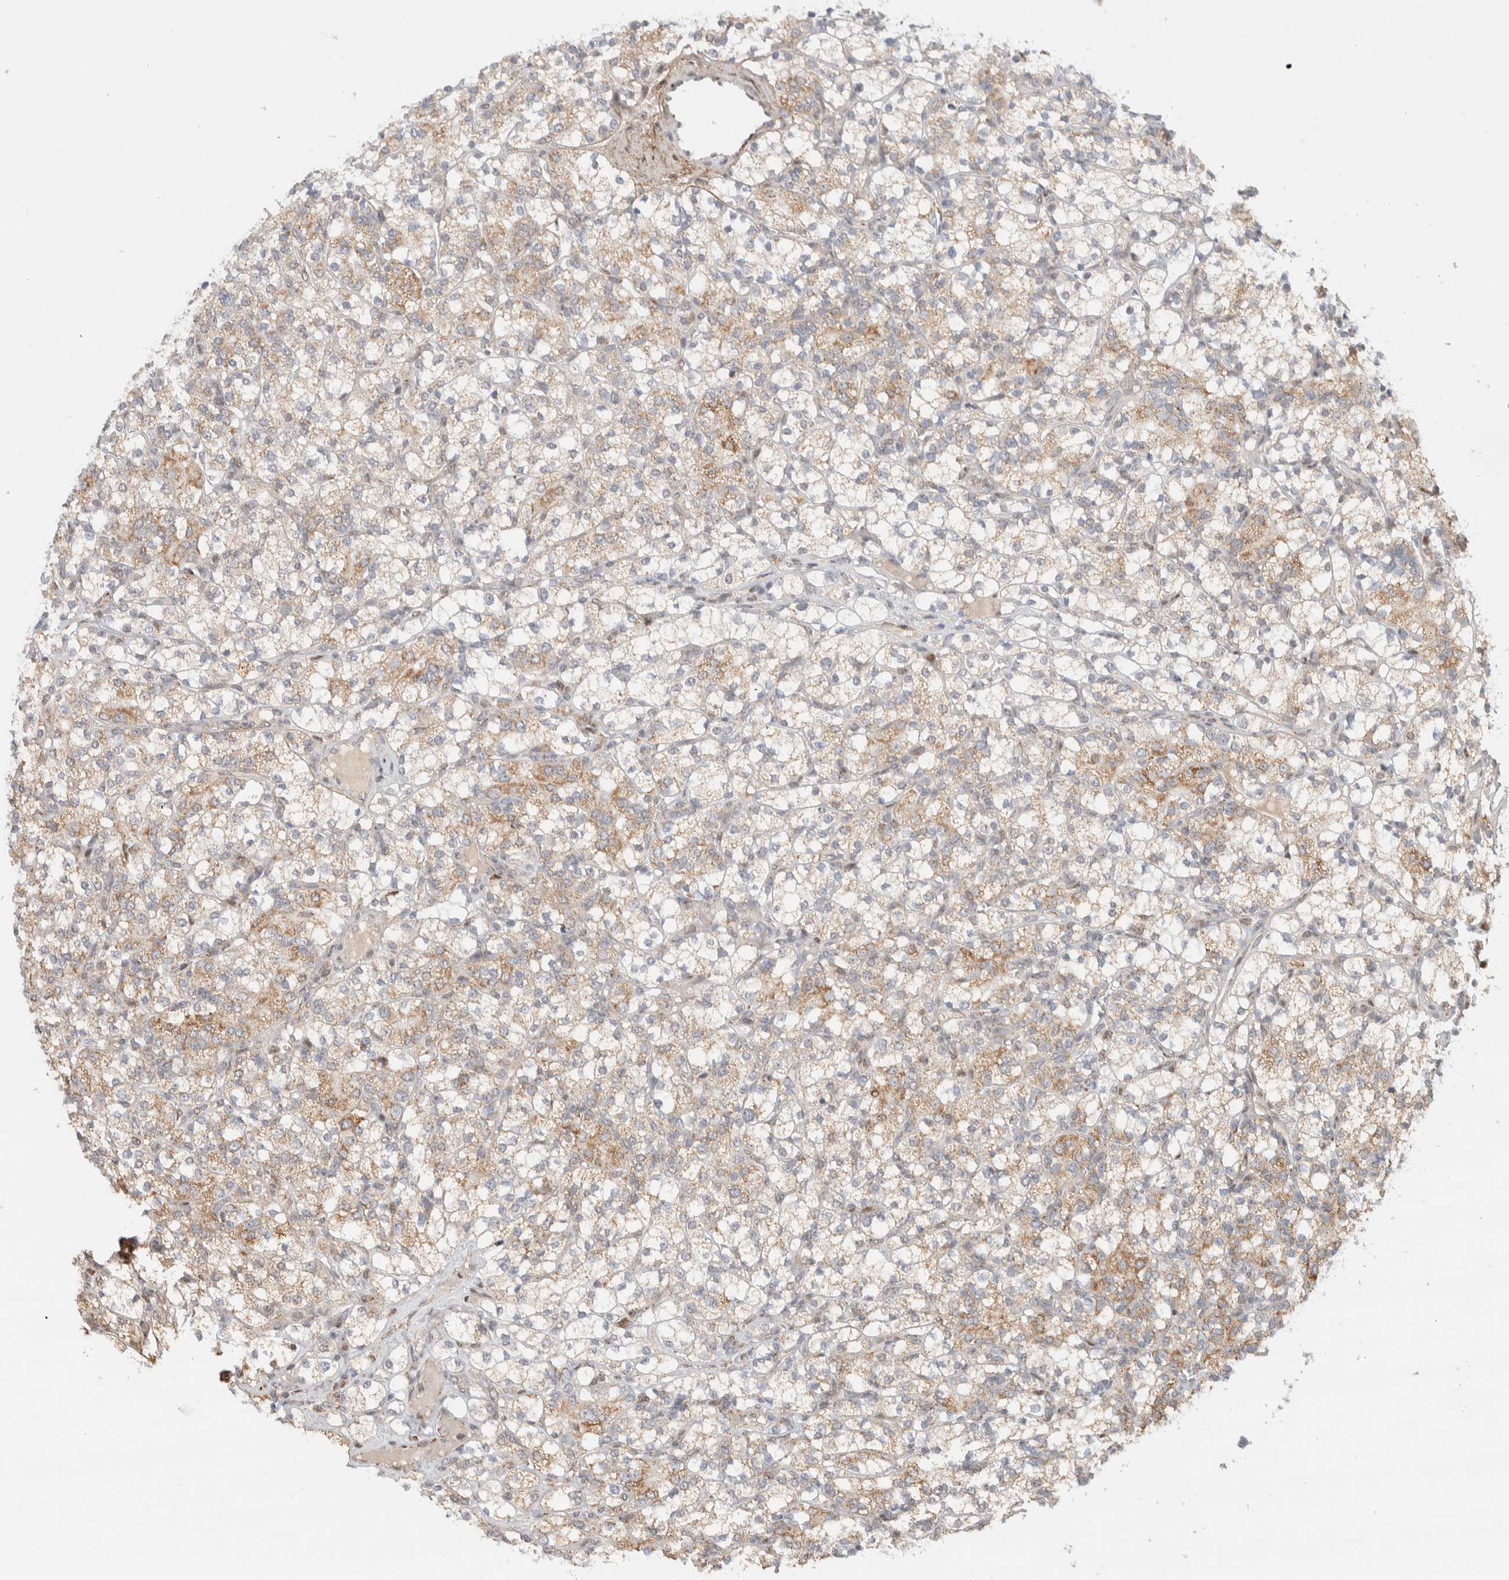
{"staining": {"intensity": "moderate", "quantity": "25%-75%", "location": "cytoplasmic/membranous"}, "tissue": "renal cancer", "cell_type": "Tumor cells", "image_type": "cancer", "snomed": [{"axis": "morphology", "description": "Adenocarcinoma, NOS"}, {"axis": "topography", "description": "Kidney"}], "caption": "Brown immunohistochemical staining in human renal cancer (adenocarcinoma) shows moderate cytoplasmic/membranous staining in about 25%-75% of tumor cells.", "gene": "TSPAN32", "patient": {"sex": "male", "age": 77}}